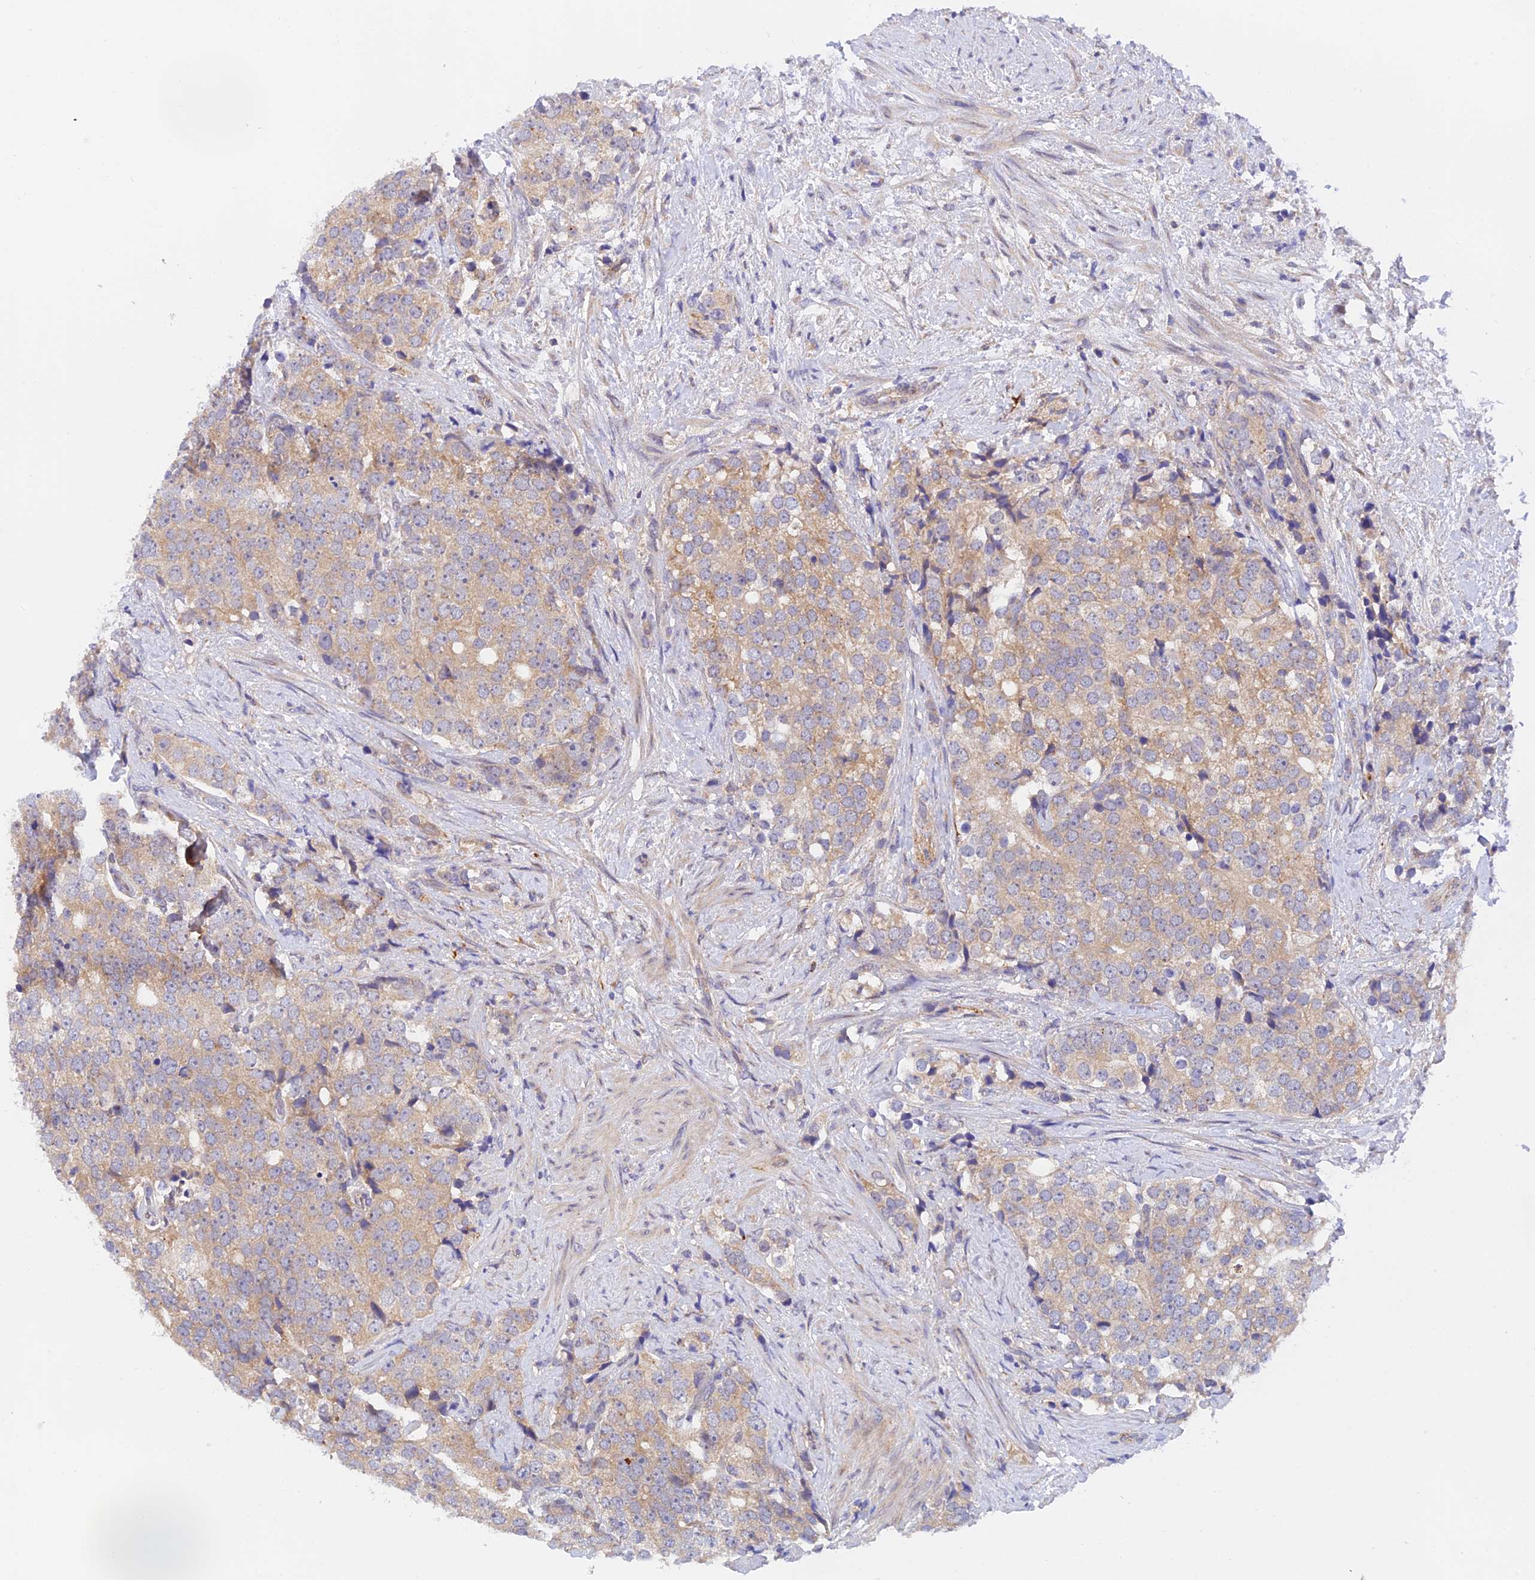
{"staining": {"intensity": "weak", "quantity": ">75%", "location": "cytoplasmic/membranous"}, "tissue": "prostate cancer", "cell_type": "Tumor cells", "image_type": "cancer", "snomed": [{"axis": "morphology", "description": "Adenocarcinoma, High grade"}, {"axis": "topography", "description": "Prostate"}], "caption": "Protein expression analysis of human prostate high-grade adenocarcinoma reveals weak cytoplasmic/membranous expression in approximately >75% of tumor cells. Nuclei are stained in blue.", "gene": "RANBP6", "patient": {"sex": "male", "age": 49}}